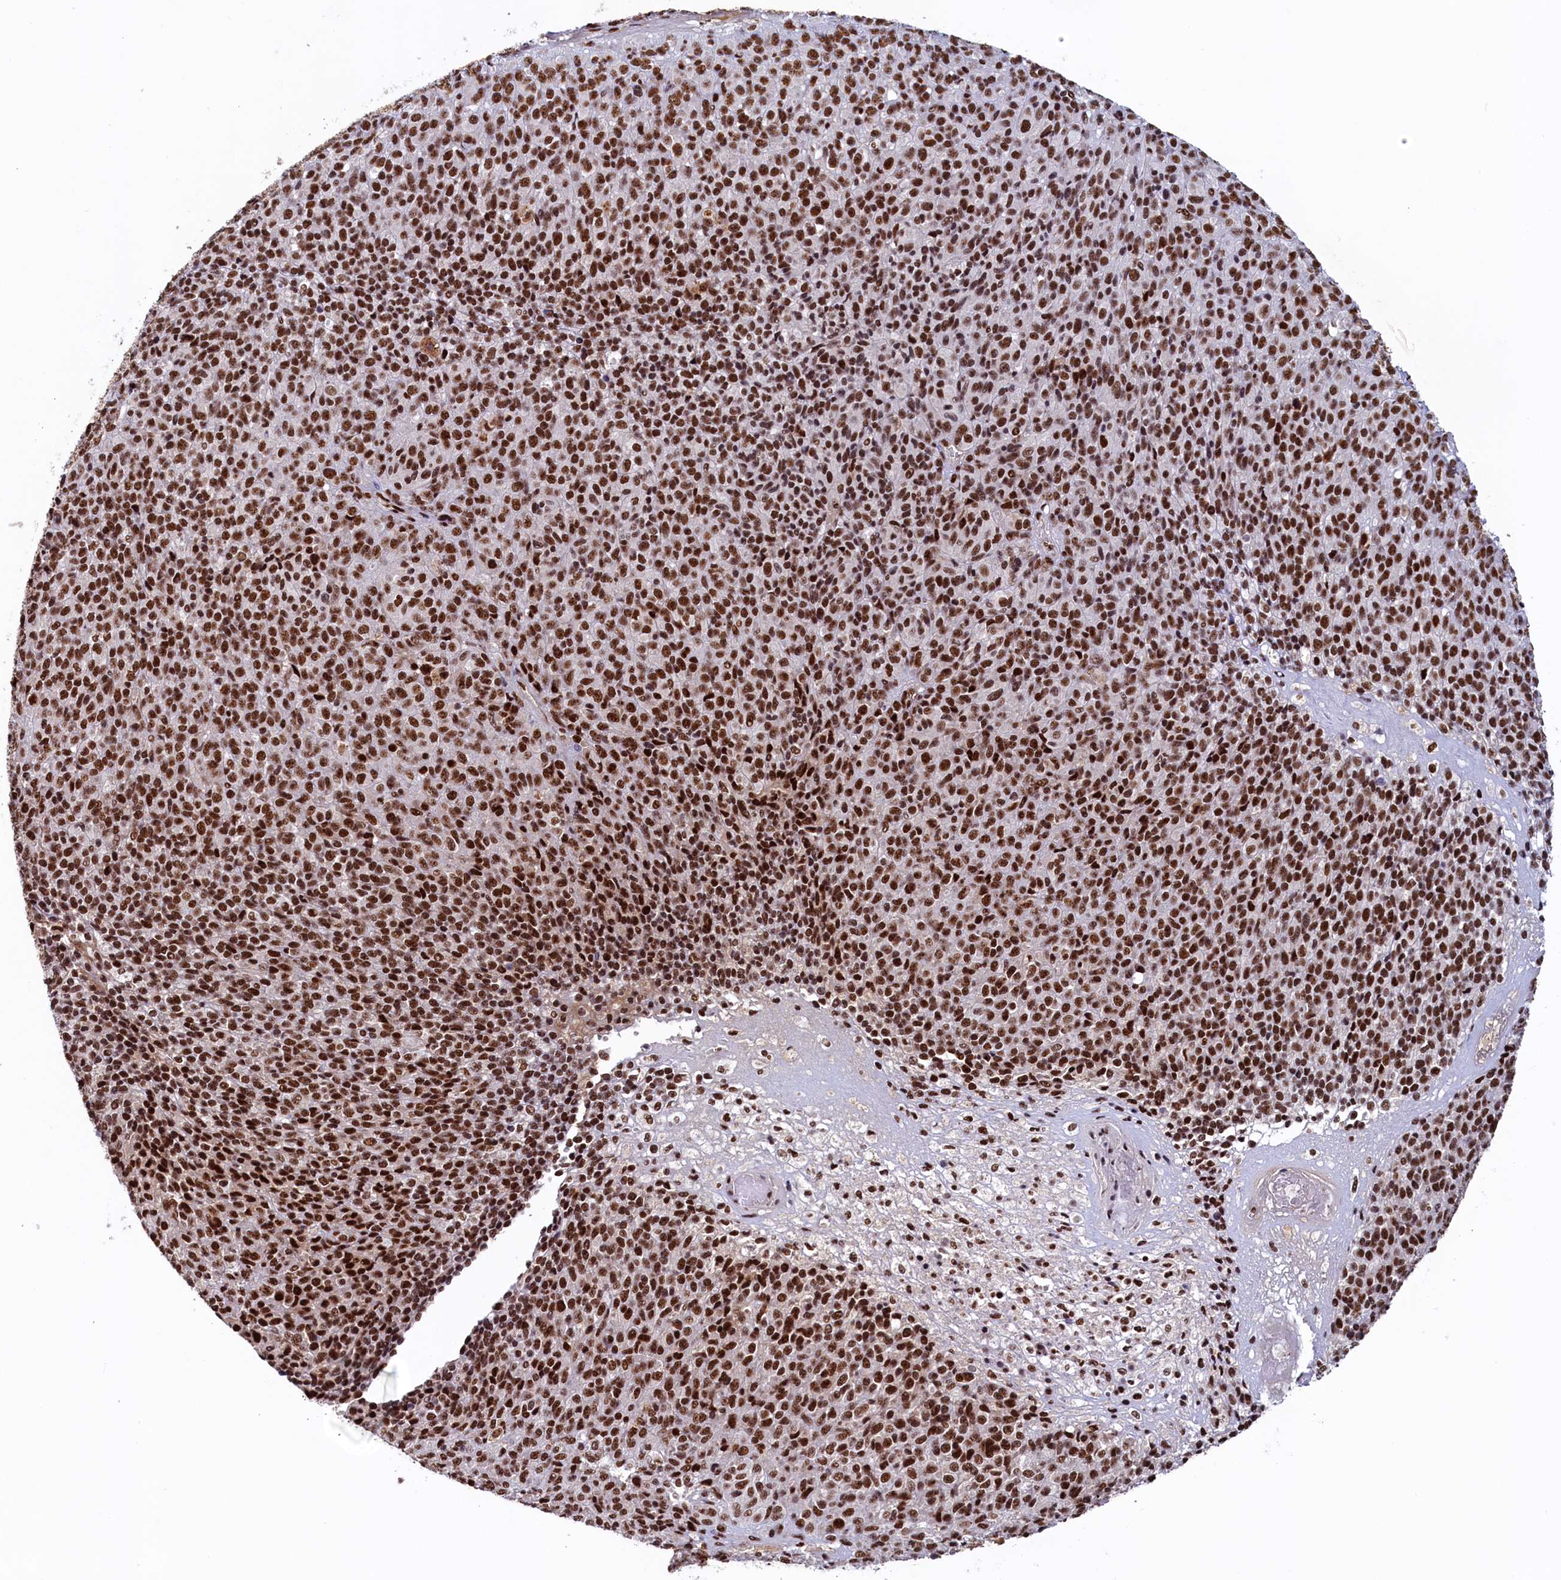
{"staining": {"intensity": "strong", "quantity": ">75%", "location": "nuclear"}, "tissue": "melanoma", "cell_type": "Tumor cells", "image_type": "cancer", "snomed": [{"axis": "morphology", "description": "Malignant melanoma, Metastatic site"}, {"axis": "topography", "description": "Brain"}], "caption": "Strong nuclear expression for a protein is appreciated in approximately >75% of tumor cells of melanoma using immunohistochemistry (IHC).", "gene": "ZC3H18", "patient": {"sex": "female", "age": 56}}